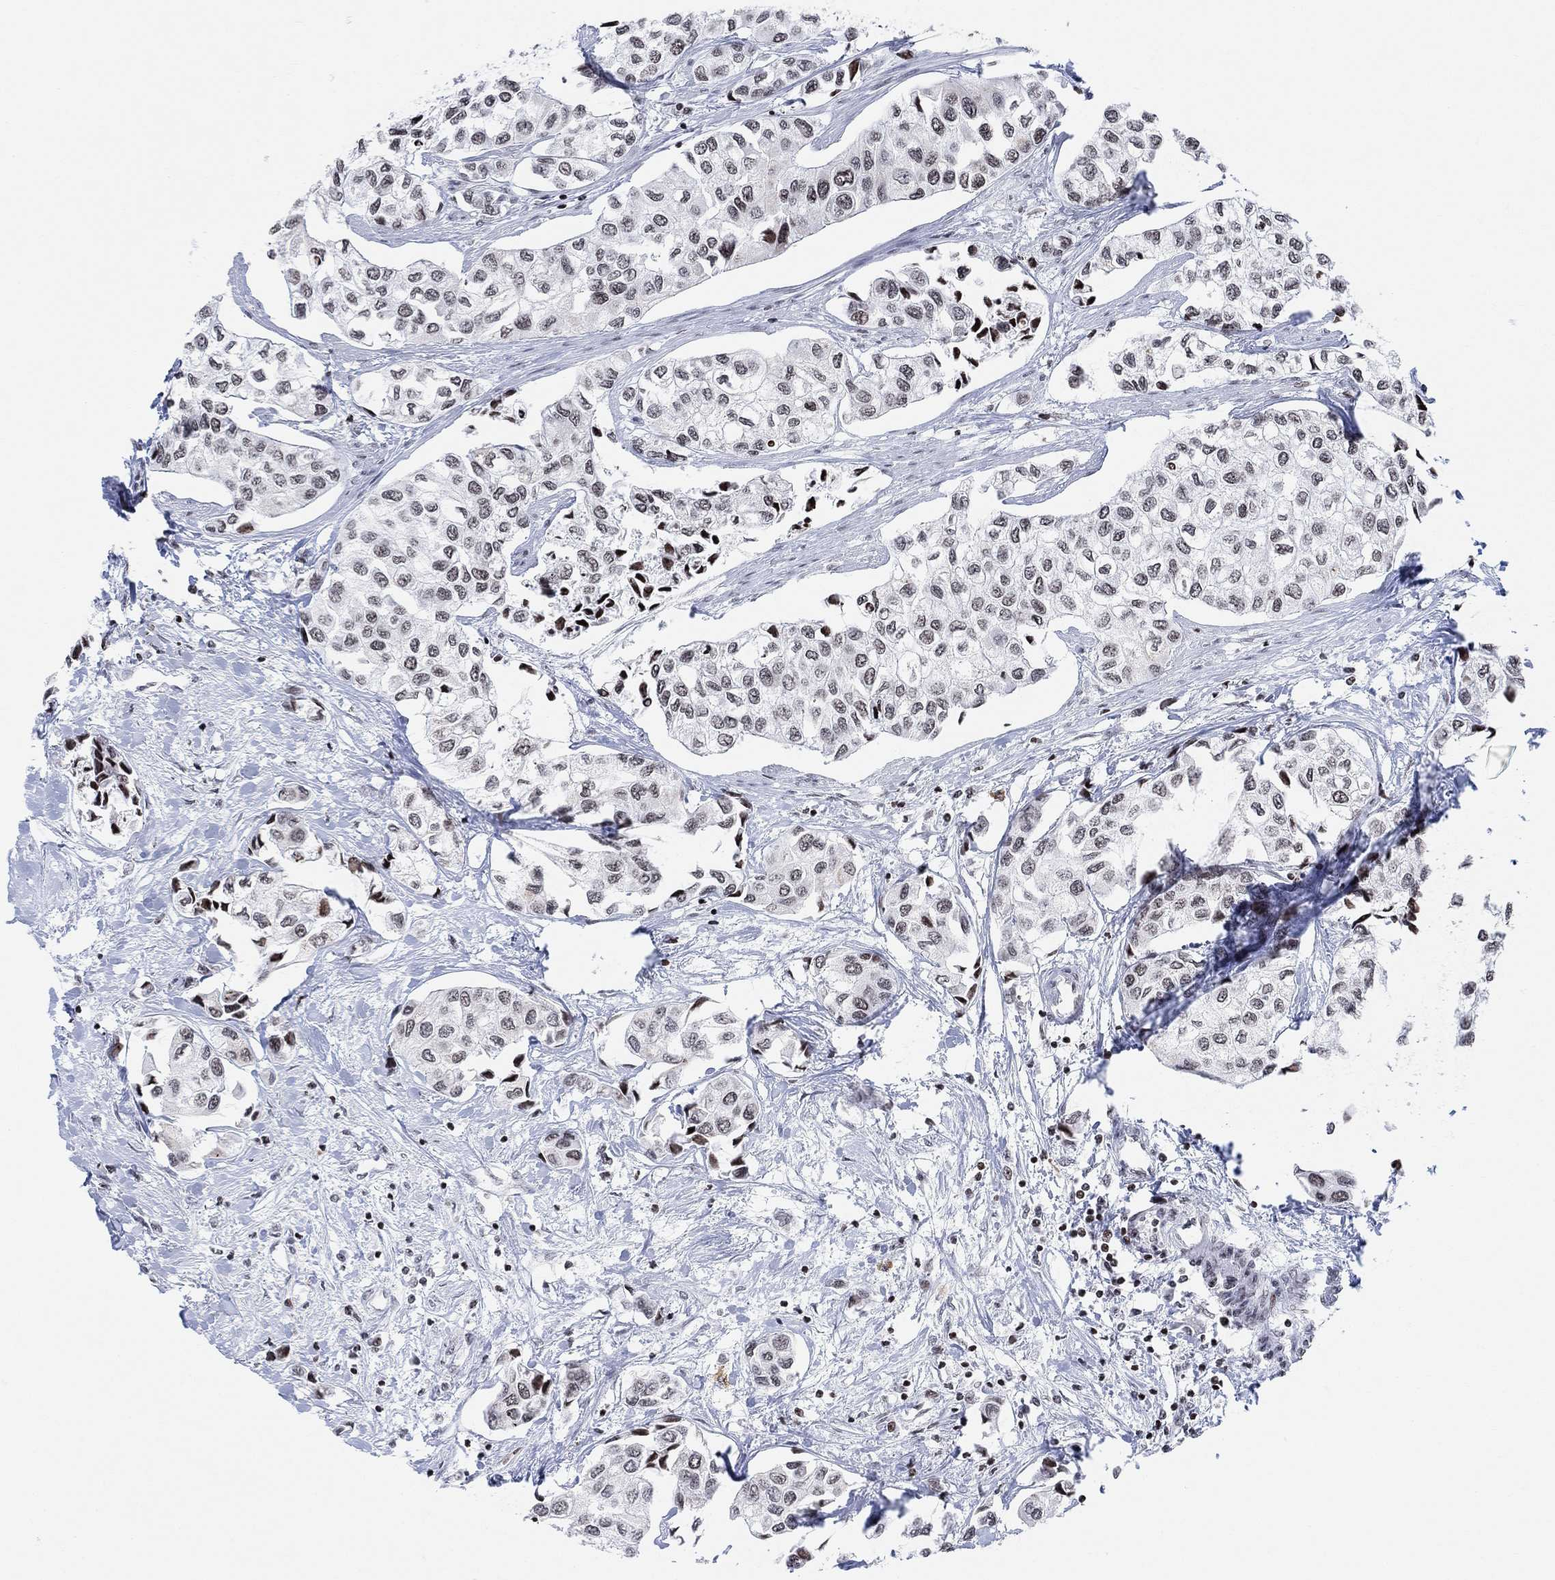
{"staining": {"intensity": "negative", "quantity": "none", "location": "none"}, "tissue": "urothelial cancer", "cell_type": "Tumor cells", "image_type": "cancer", "snomed": [{"axis": "morphology", "description": "Urothelial carcinoma, High grade"}, {"axis": "topography", "description": "Urinary bladder"}], "caption": "There is no significant positivity in tumor cells of high-grade urothelial carcinoma. Nuclei are stained in blue.", "gene": "ABHD14A", "patient": {"sex": "male", "age": 73}}